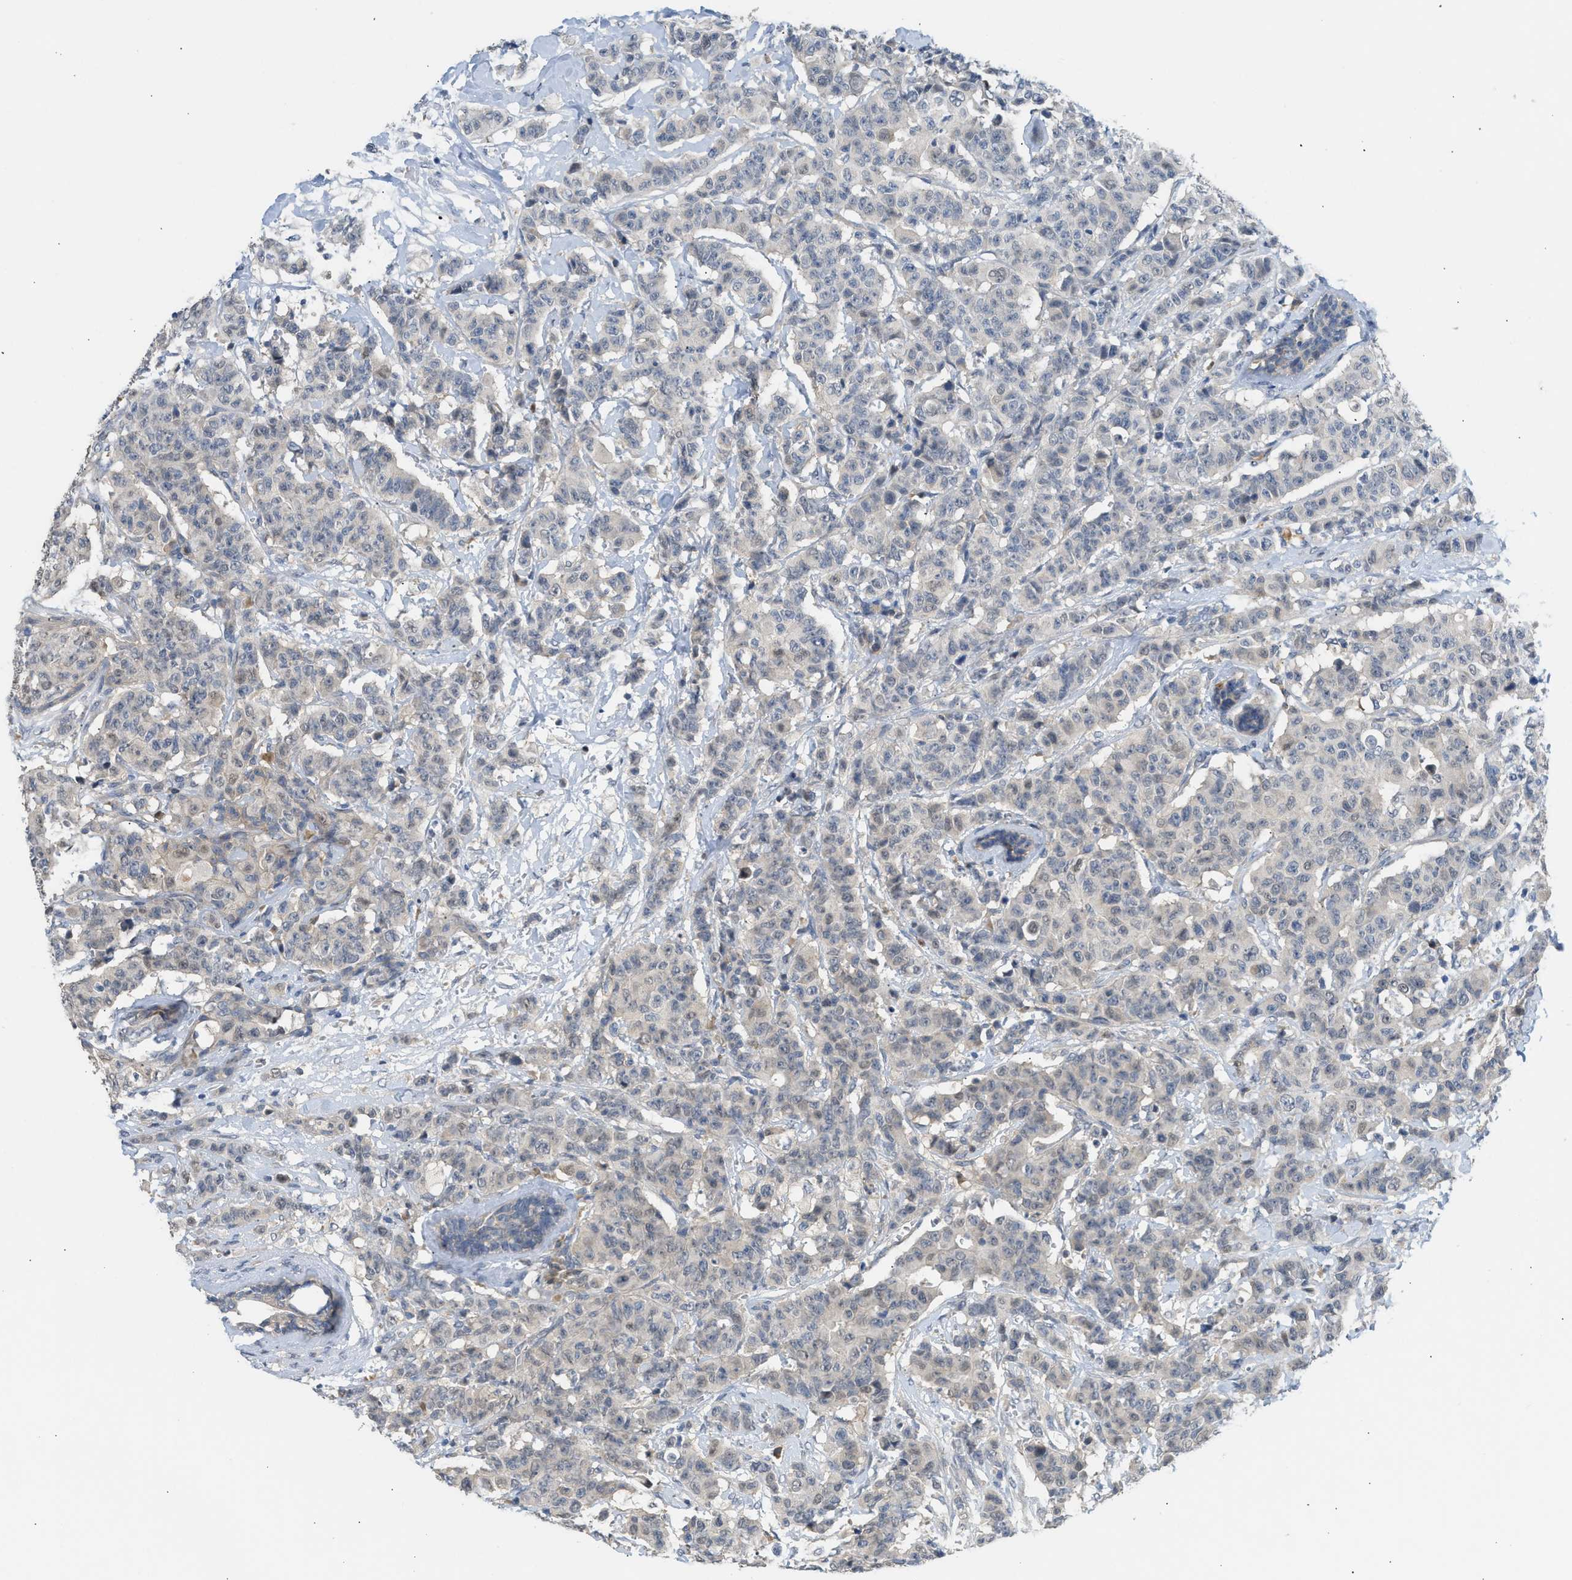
{"staining": {"intensity": "negative", "quantity": "none", "location": "none"}, "tissue": "breast cancer", "cell_type": "Tumor cells", "image_type": "cancer", "snomed": [{"axis": "morphology", "description": "Normal tissue, NOS"}, {"axis": "morphology", "description": "Duct carcinoma"}, {"axis": "topography", "description": "Breast"}], "caption": "This is an immunohistochemistry image of human breast cancer. There is no staining in tumor cells.", "gene": "RHBDF2", "patient": {"sex": "female", "age": 40}}